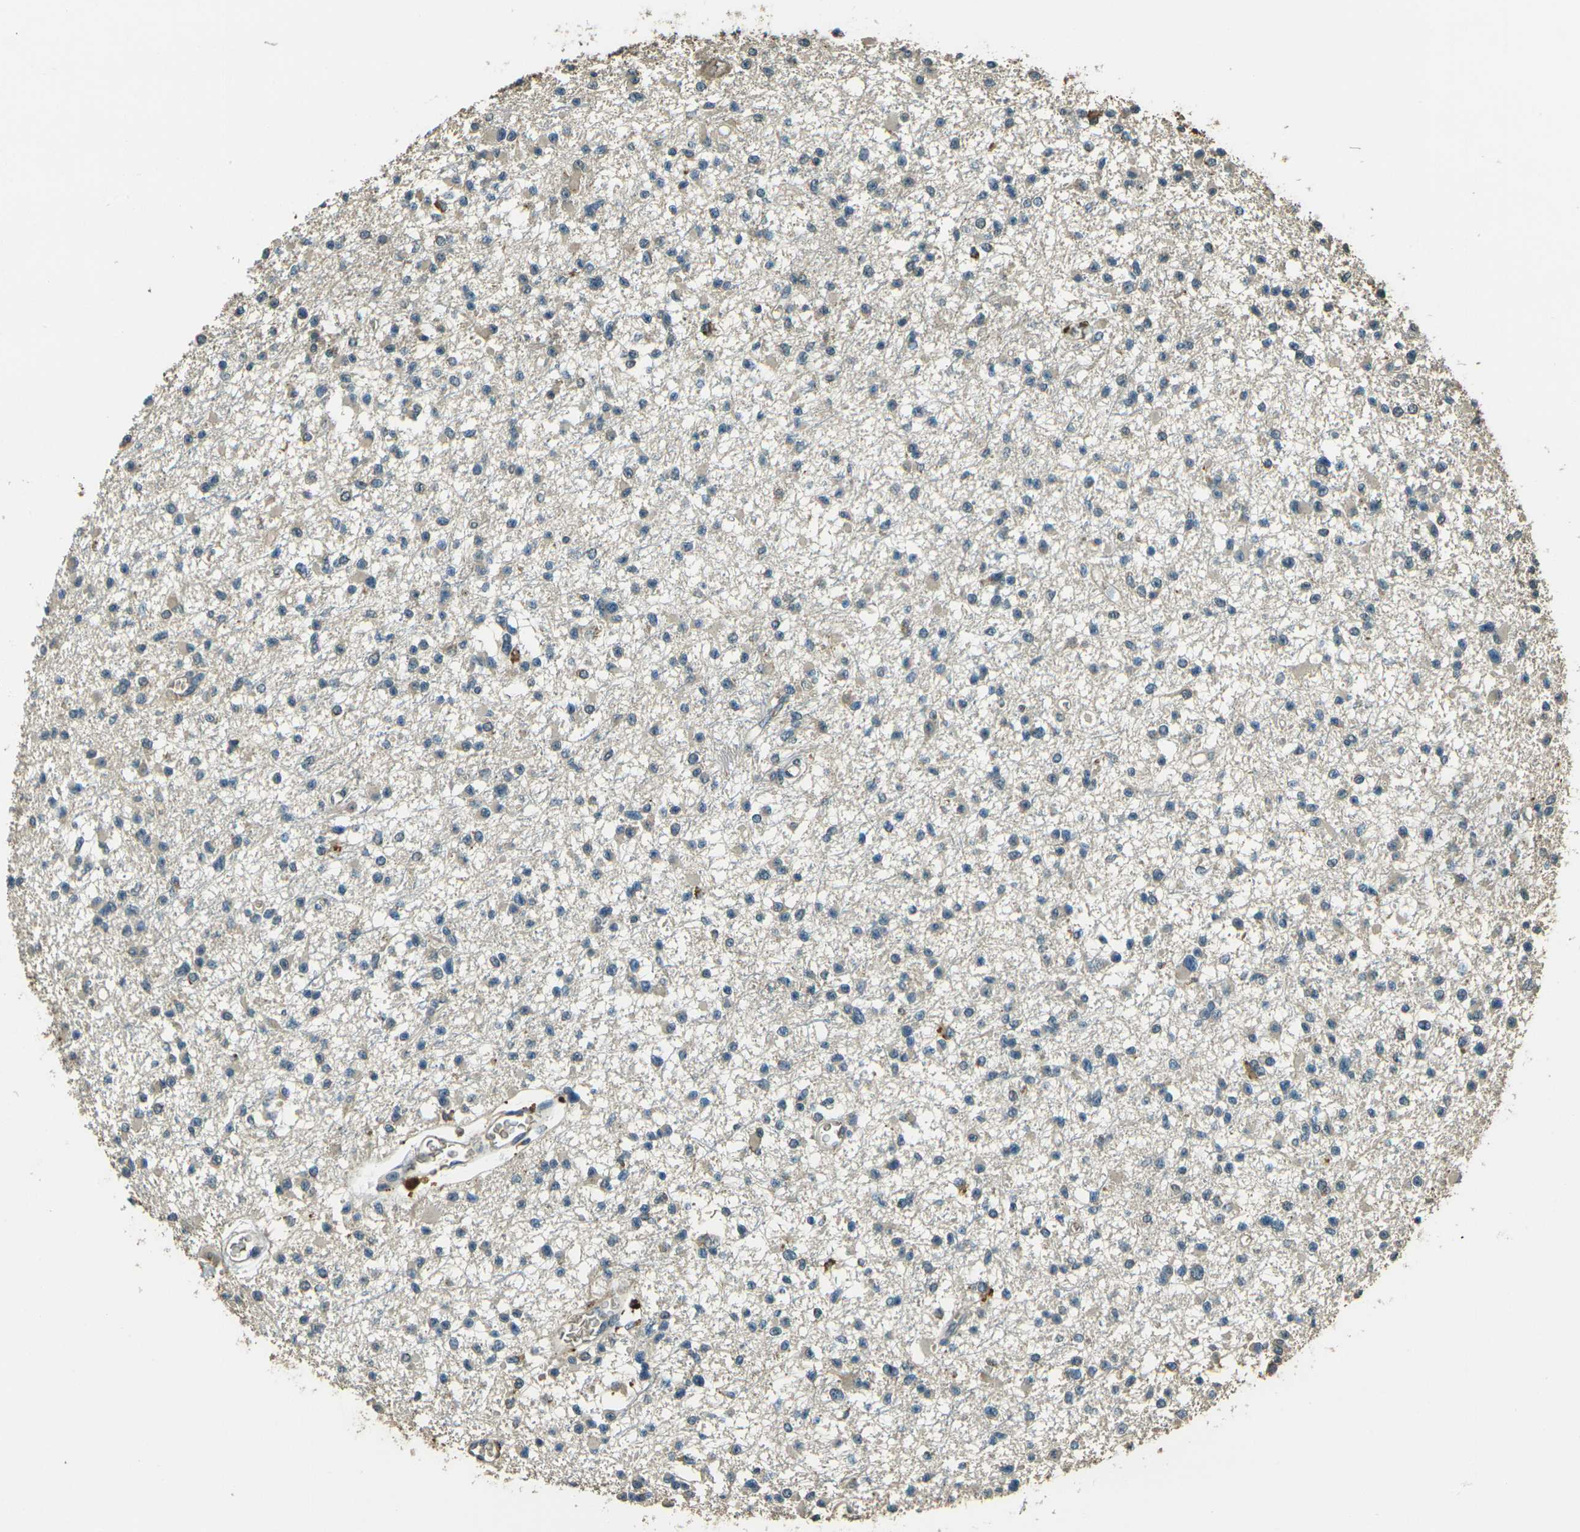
{"staining": {"intensity": "weak", "quantity": ">75%", "location": "cytoplasmic/membranous"}, "tissue": "glioma", "cell_type": "Tumor cells", "image_type": "cancer", "snomed": [{"axis": "morphology", "description": "Glioma, malignant, Low grade"}, {"axis": "topography", "description": "Brain"}], "caption": "The immunohistochemical stain highlights weak cytoplasmic/membranous expression in tumor cells of malignant glioma (low-grade) tissue. The protein is shown in brown color, while the nuclei are stained blue.", "gene": "TOR1A", "patient": {"sex": "female", "age": 22}}